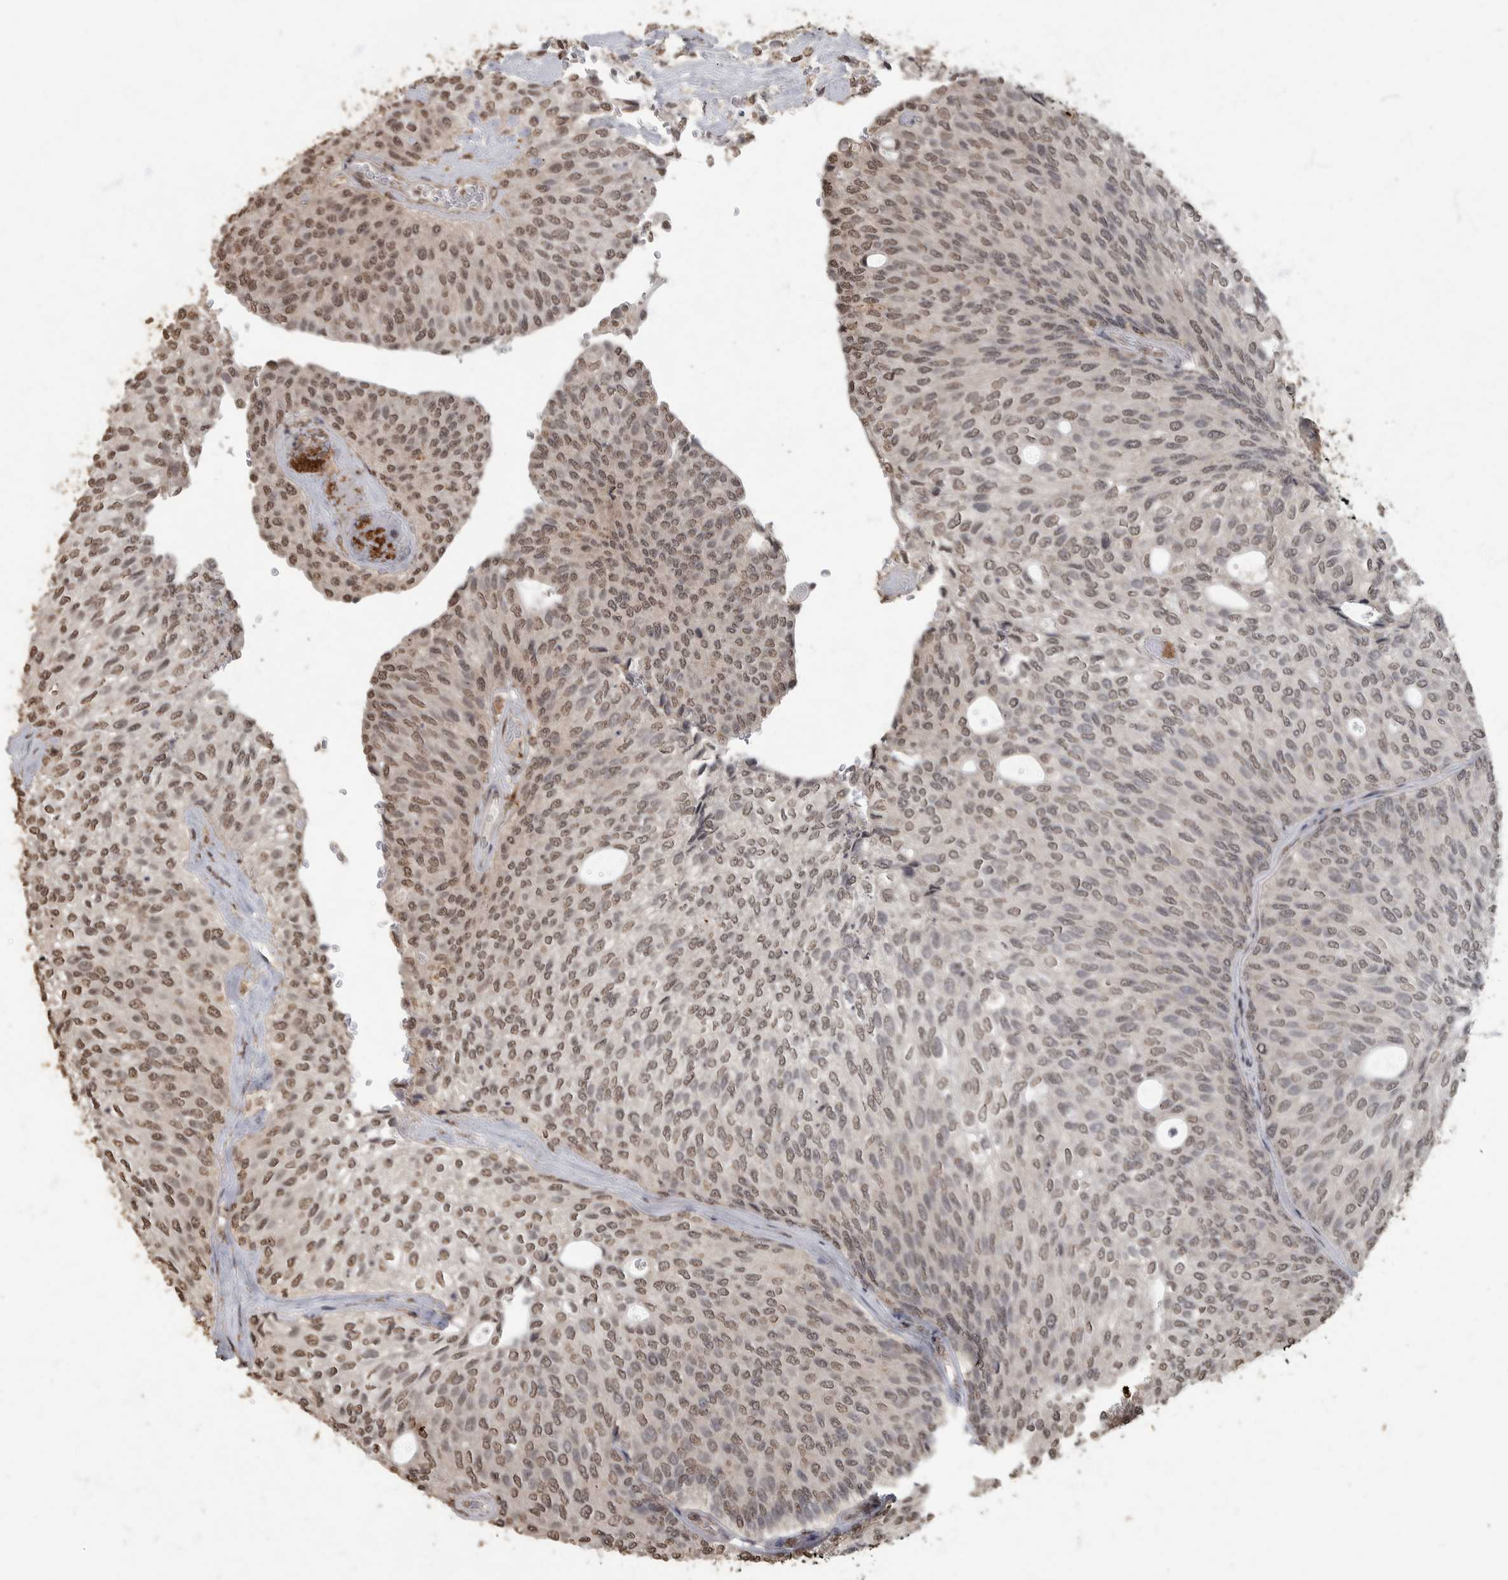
{"staining": {"intensity": "moderate", "quantity": ">75%", "location": "nuclear"}, "tissue": "urothelial cancer", "cell_type": "Tumor cells", "image_type": "cancer", "snomed": [{"axis": "morphology", "description": "Urothelial carcinoma, Low grade"}, {"axis": "topography", "description": "Urinary bladder"}], "caption": "Tumor cells reveal medium levels of moderate nuclear staining in about >75% of cells in human urothelial carcinoma (low-grade).", "gene": "MAFG", "patient": {"sex": "female", "age": 79}}